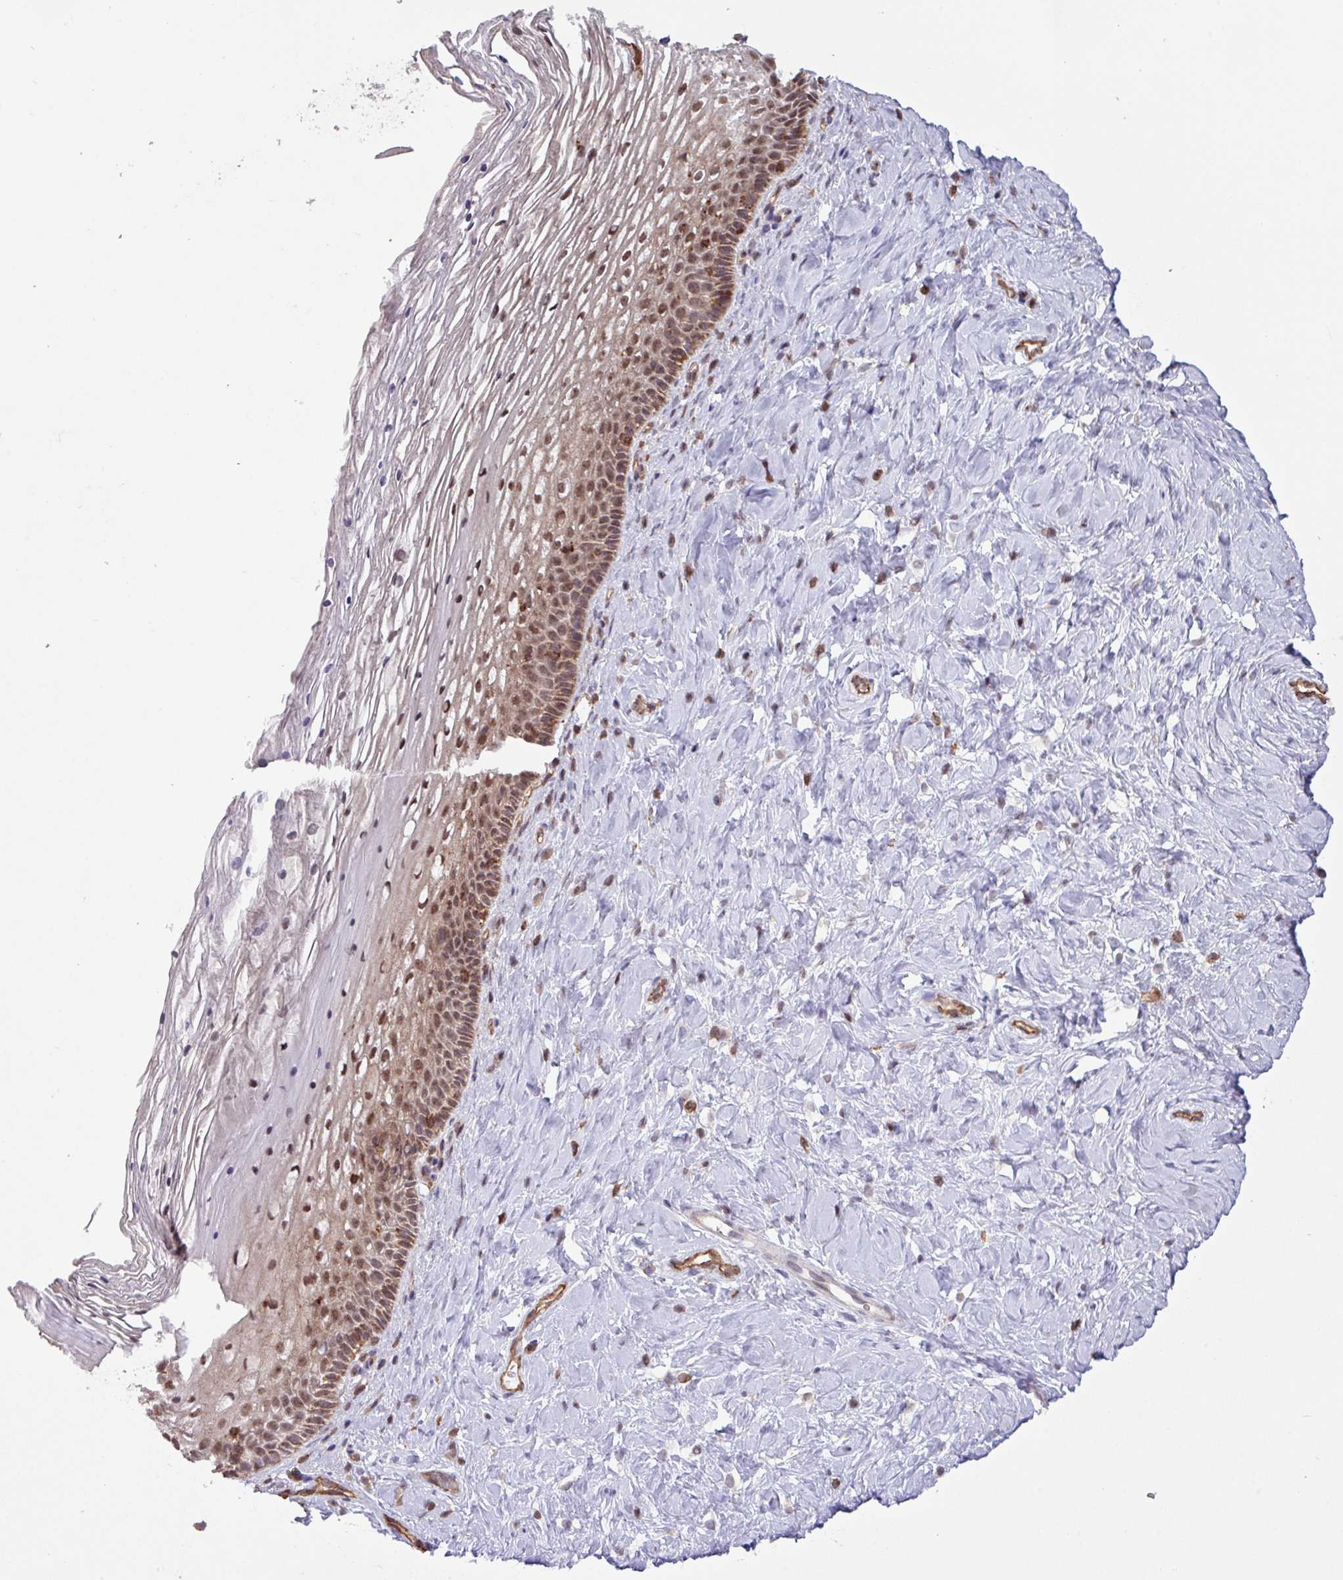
{"staining": {"intensity": "moderate", "quantity": ">75%", "location": "nuclear"}, "tissue": "cervix", "cell_type": "Glandular cells", "image_type": "normal", "snomed": [{"axis": "morphology", "description": "Normal tissue, NOS"}, {"axis": "topography", "description": "Cervix"}], "caption": "This photomicrograph displays immunohistochemistry (IHC) staining of unremarkable cervix, with medium moderate nuclear expression in approximately >75% of glandular cells.", "gene": "GON7", "patient": {"sex": "female", "age": 36}}